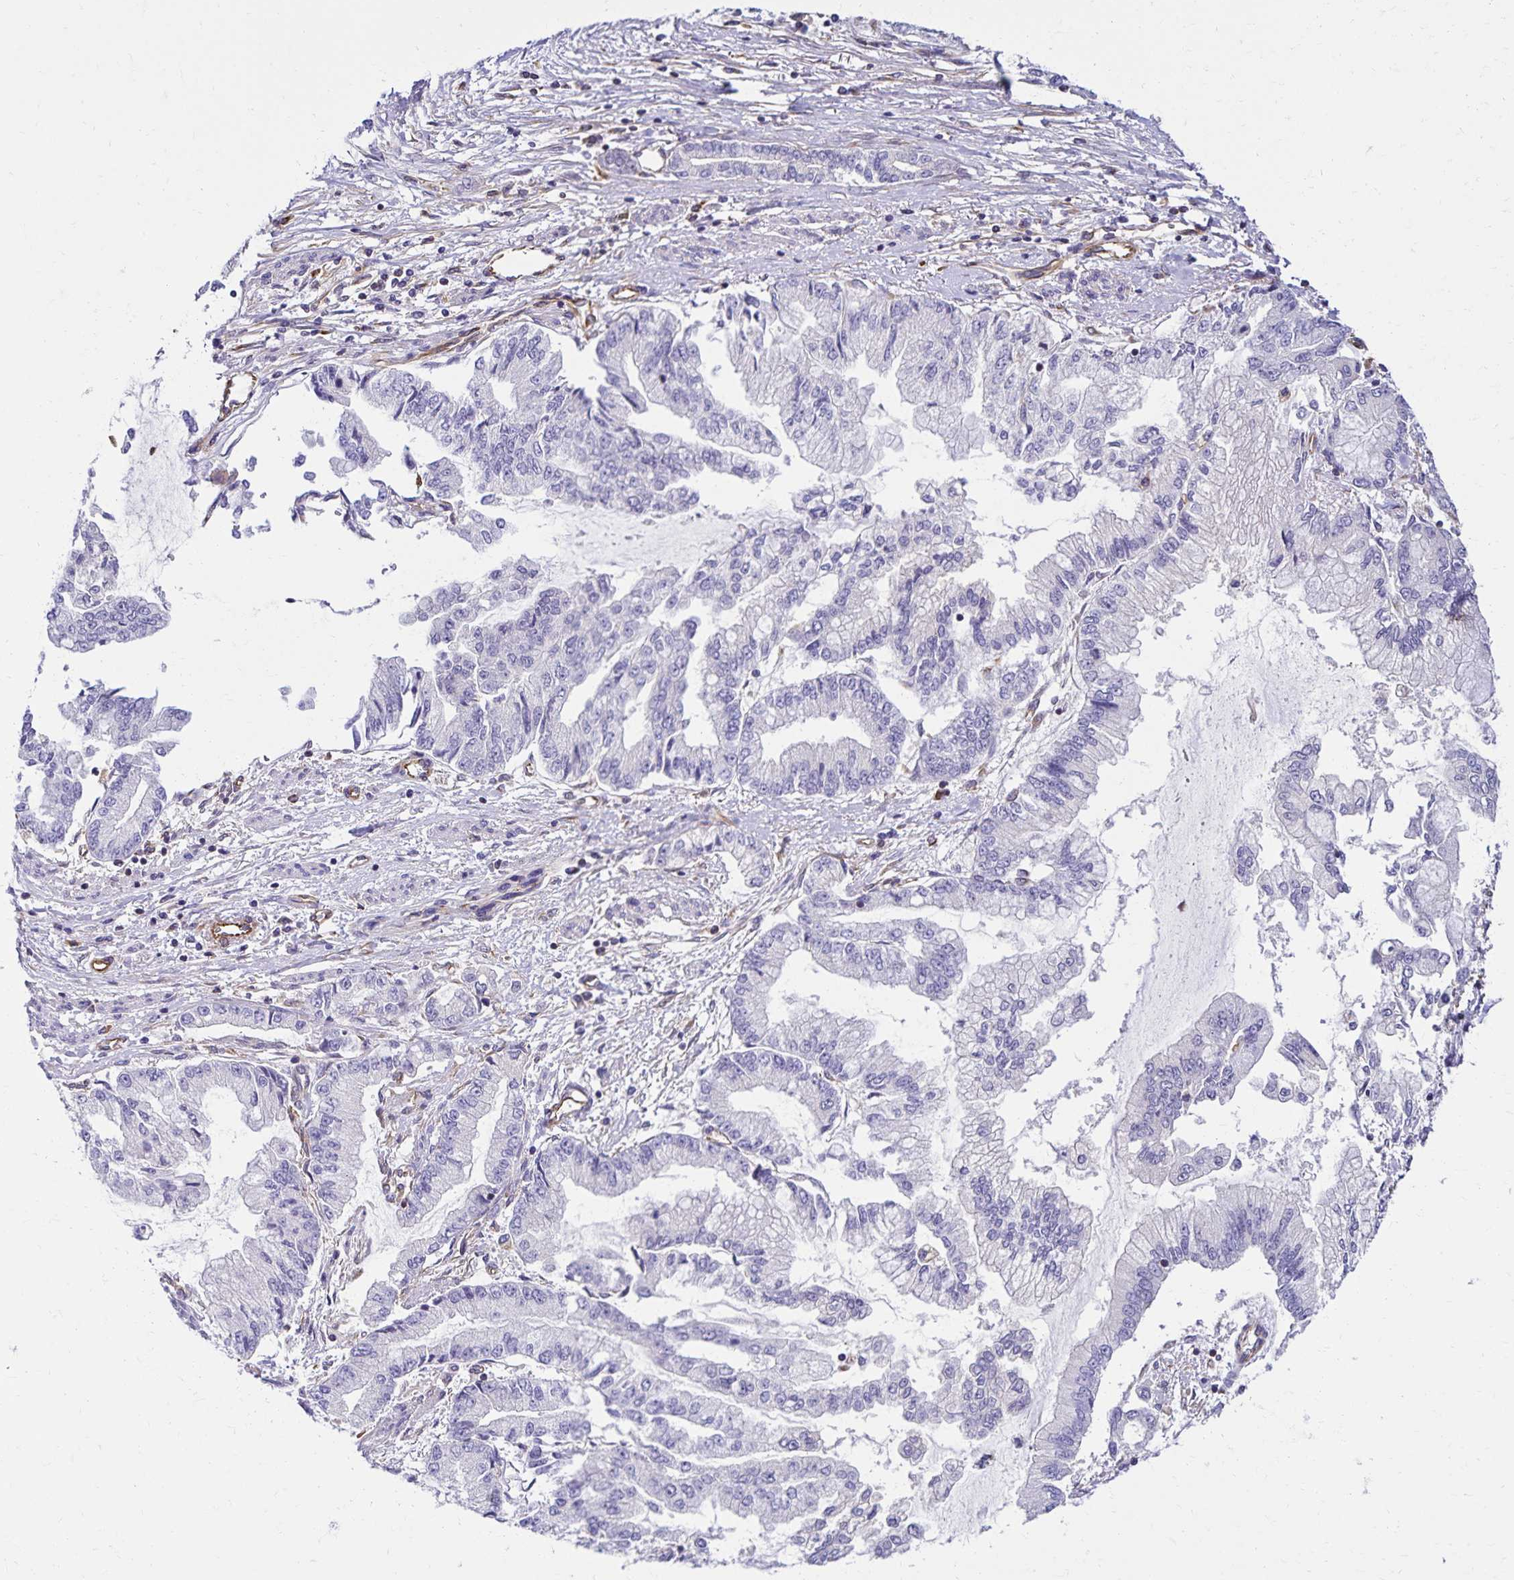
{"staining": {"intensity": "negative", "quantity": "none", "location": "none"}, "tissue": "stomach cancer", "cell_type": "Tumor cells", "image_type": "cancer", "snomed": [{"axis": "morphology", "description": "Adenocarcinoma, NOS"}, {"axis": "topography", "description": "Stomach, upper"}], "caption": "Immunohistochemistry of human stomach cancer exhibits no positivity in tumor cells.", "gene": "TRPV6", "patient": {"sex": "female", "age": 74}}